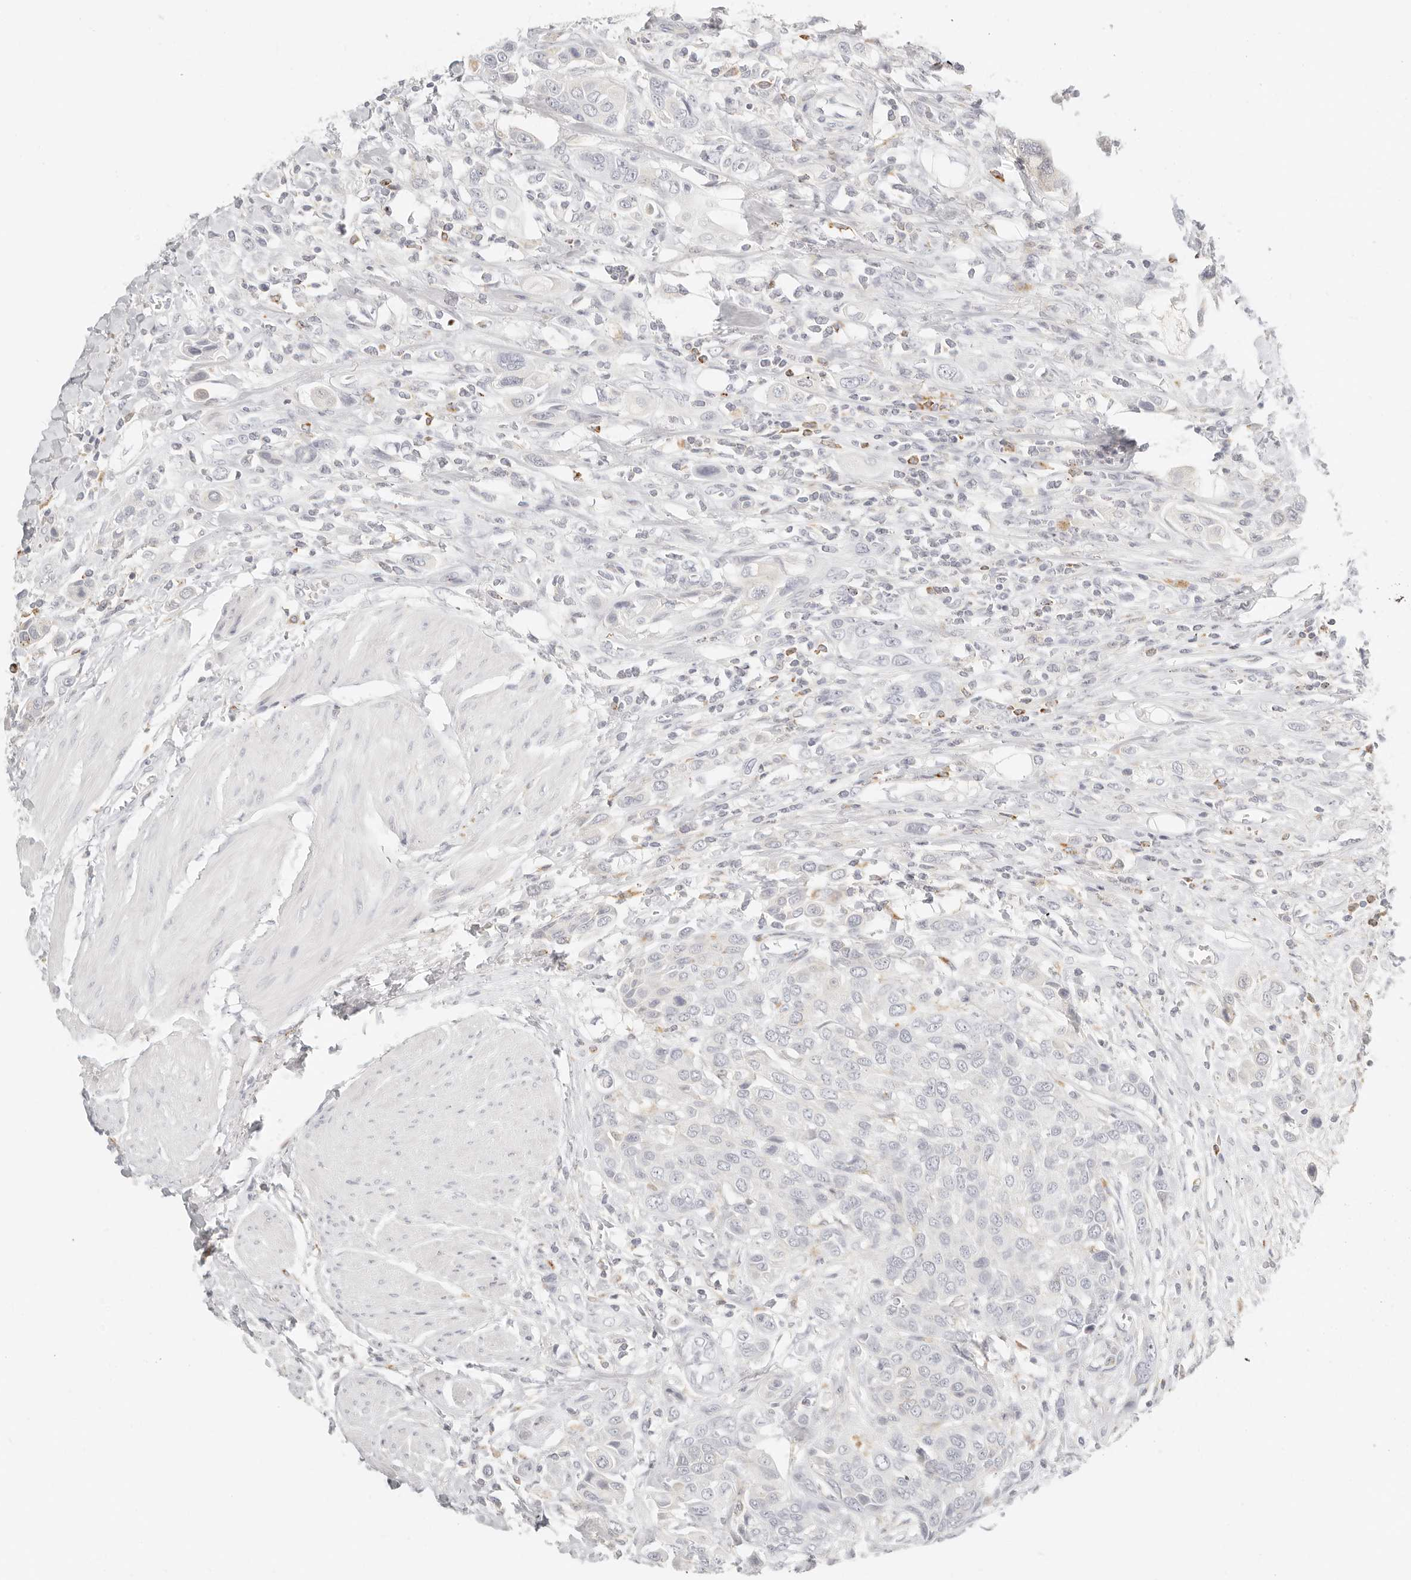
{"staining": {"intensity": "negative", "quantity": "none", "location": "none"}, "tissue": "urothelial cancer", "cell_type": "Tumor cells", "image_type": "cancer", "snomed": [{"axis": "morphology", "description": "Urothelial carcinoma, High grade"}, {"axis": "topography", "description": "Urinary bladder"}], "caption": "Immunohistochemical staining of high-grade urothelial carcinoma shows no significant staining in tumor cells.", "gene": "RNASET2", "patient": {"sex": "male", "age": 50}}